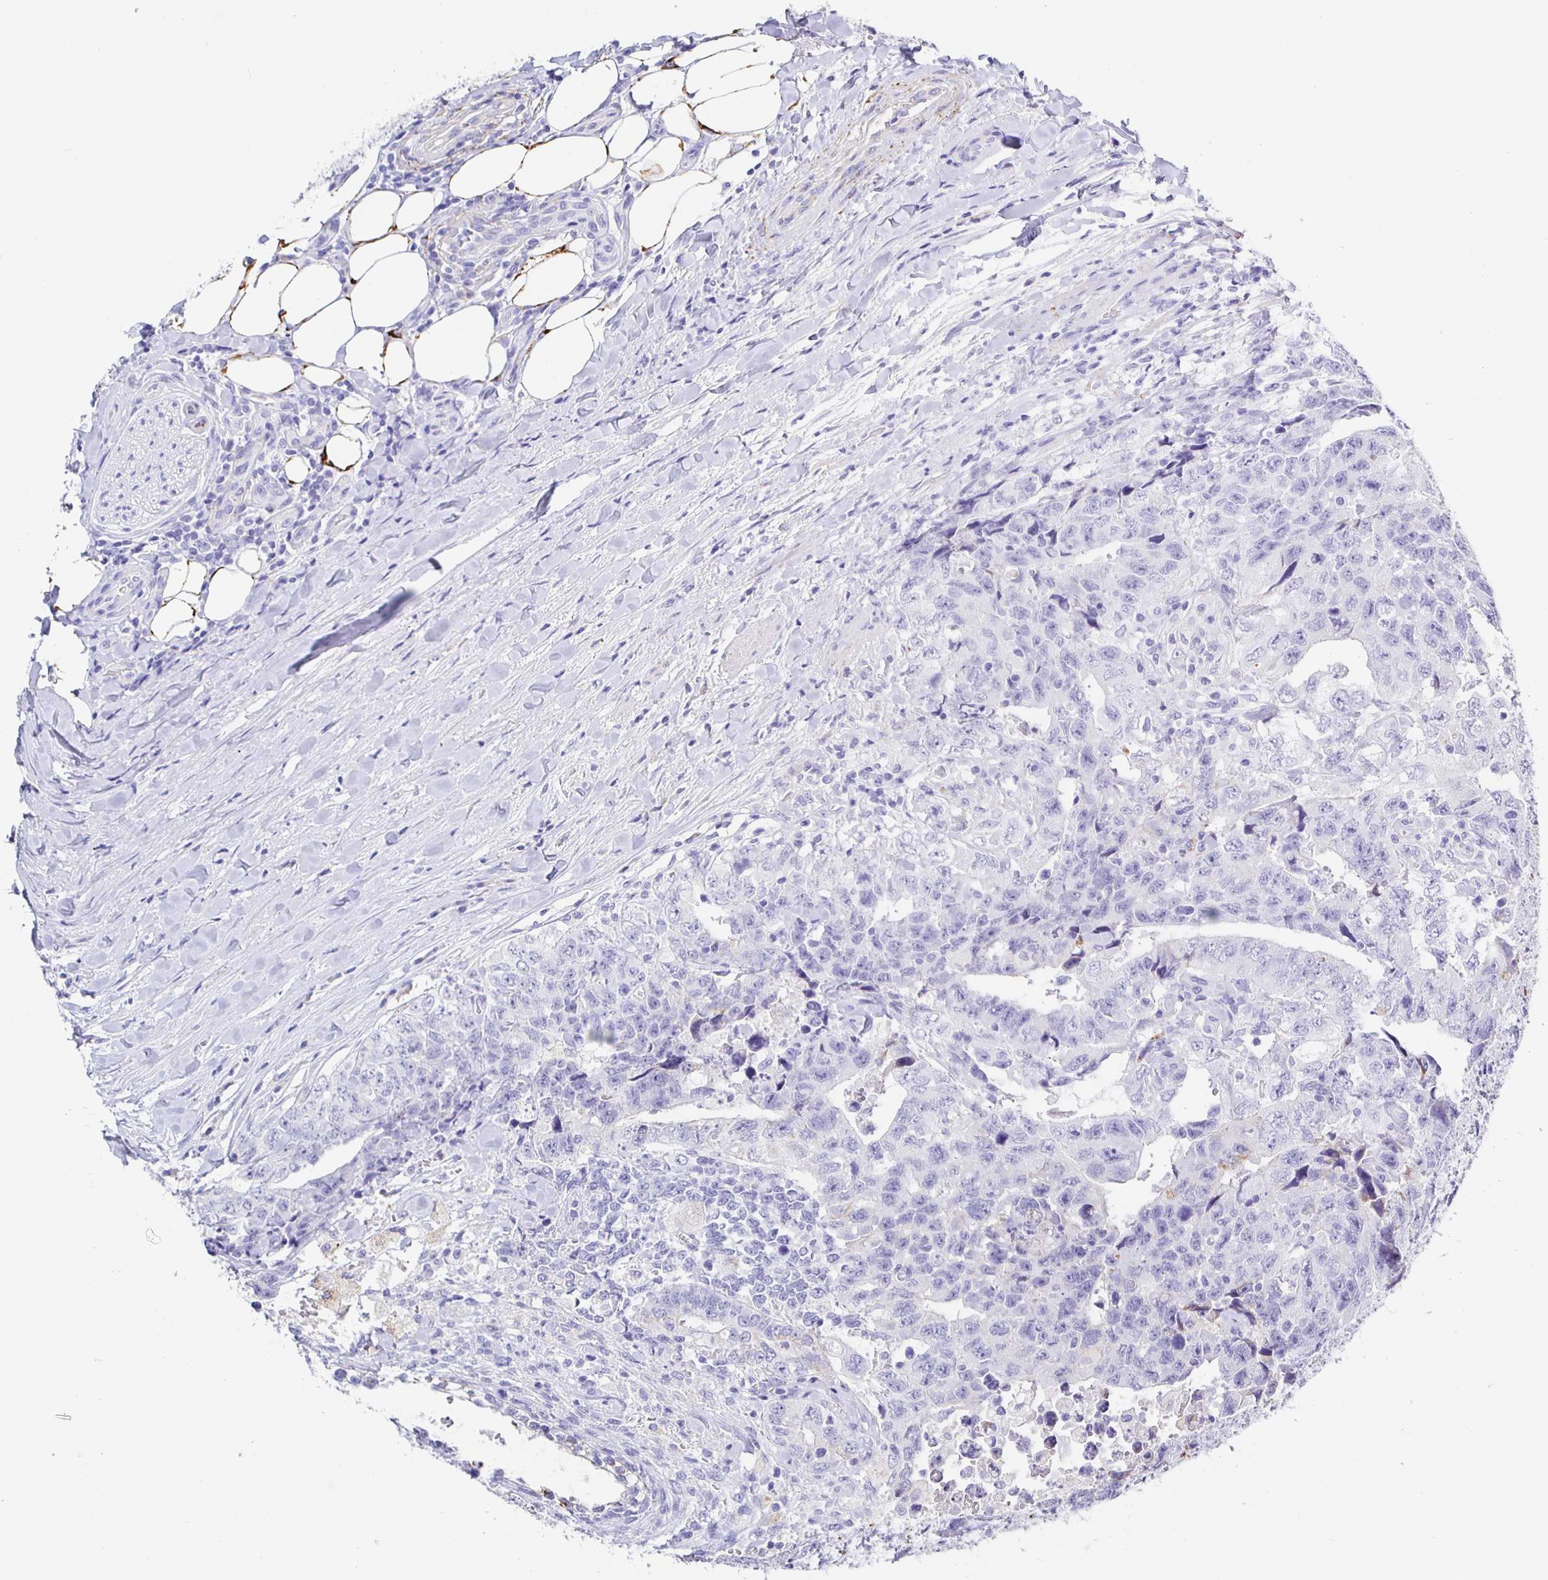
{"staining": {"intensity": "negative", "quantity": "none", "location": "none"}, "tissue": "testis cancer", "cell_type": "Tumor cells", "image_type": "cancer", "snomed": [{"axis": "morphology", "description": "Carcinoma, Embryonal, NOS"}, {"axis": "topography", "description": "Testis"}], "caption": "Image shows no significant protein positivity in tumor cells of testis cancer.", "gene": "MAOA", "patient": {"sex": "male", "age": 24}}